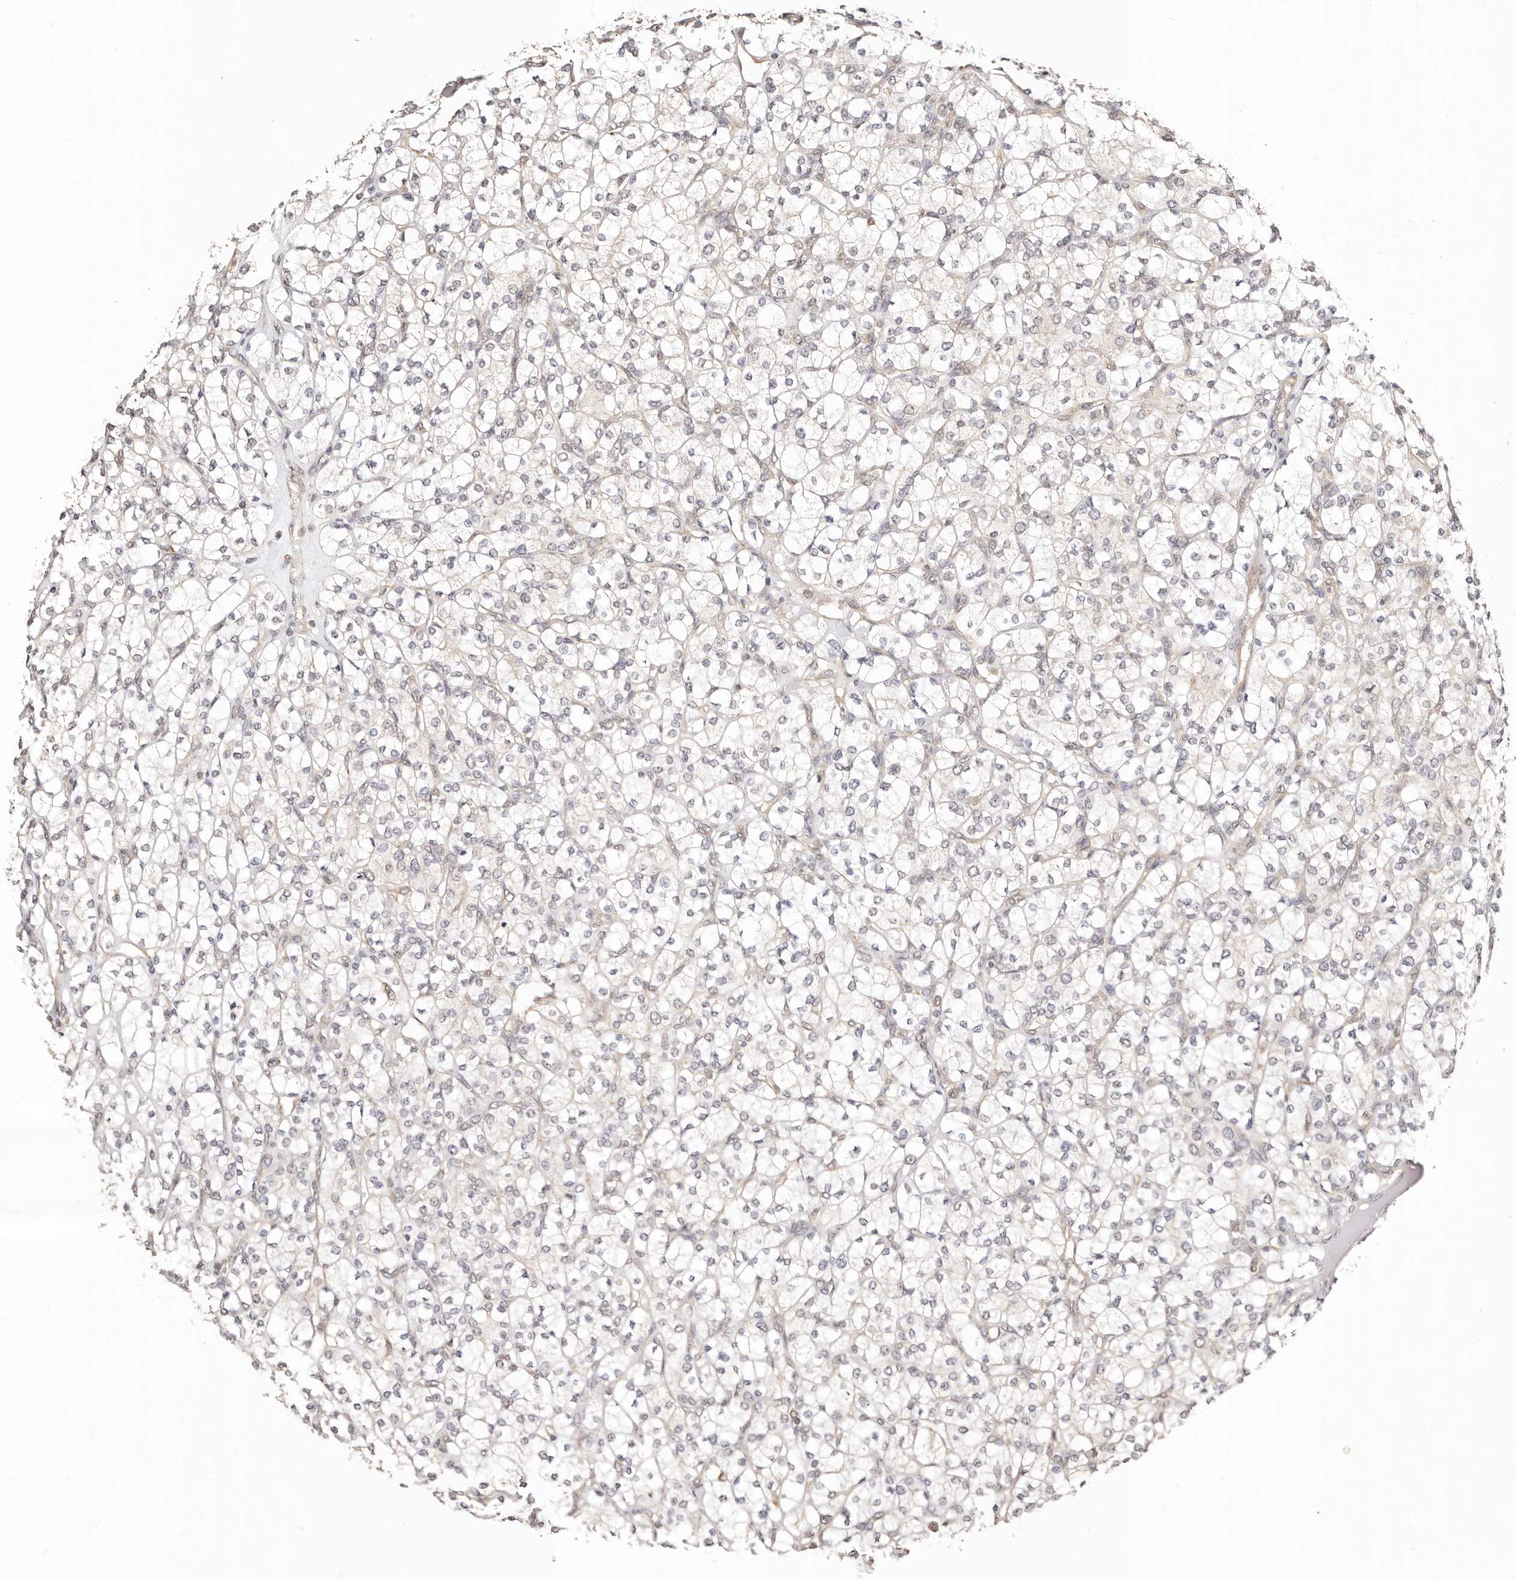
{"staining": {"intensity": "weak", "quantity": "<25%", "location": "cytoplasmic/membranous"}, "tissue": "renal cancer", "cell_type": "Tumor cells", "image_type": "cancer", "snomed": [{"axis": "morphology", "description": "Adenocarcinoma, NOS"}, {"axis": "topography", "description": "Kidney"}], "caption": "Human renal cancer stained for a protein using immunohistochemistry shows no positivity in tumor cells.", "gene": "CTNNBL1", "patient": {"sex": "male", "age": 77}}